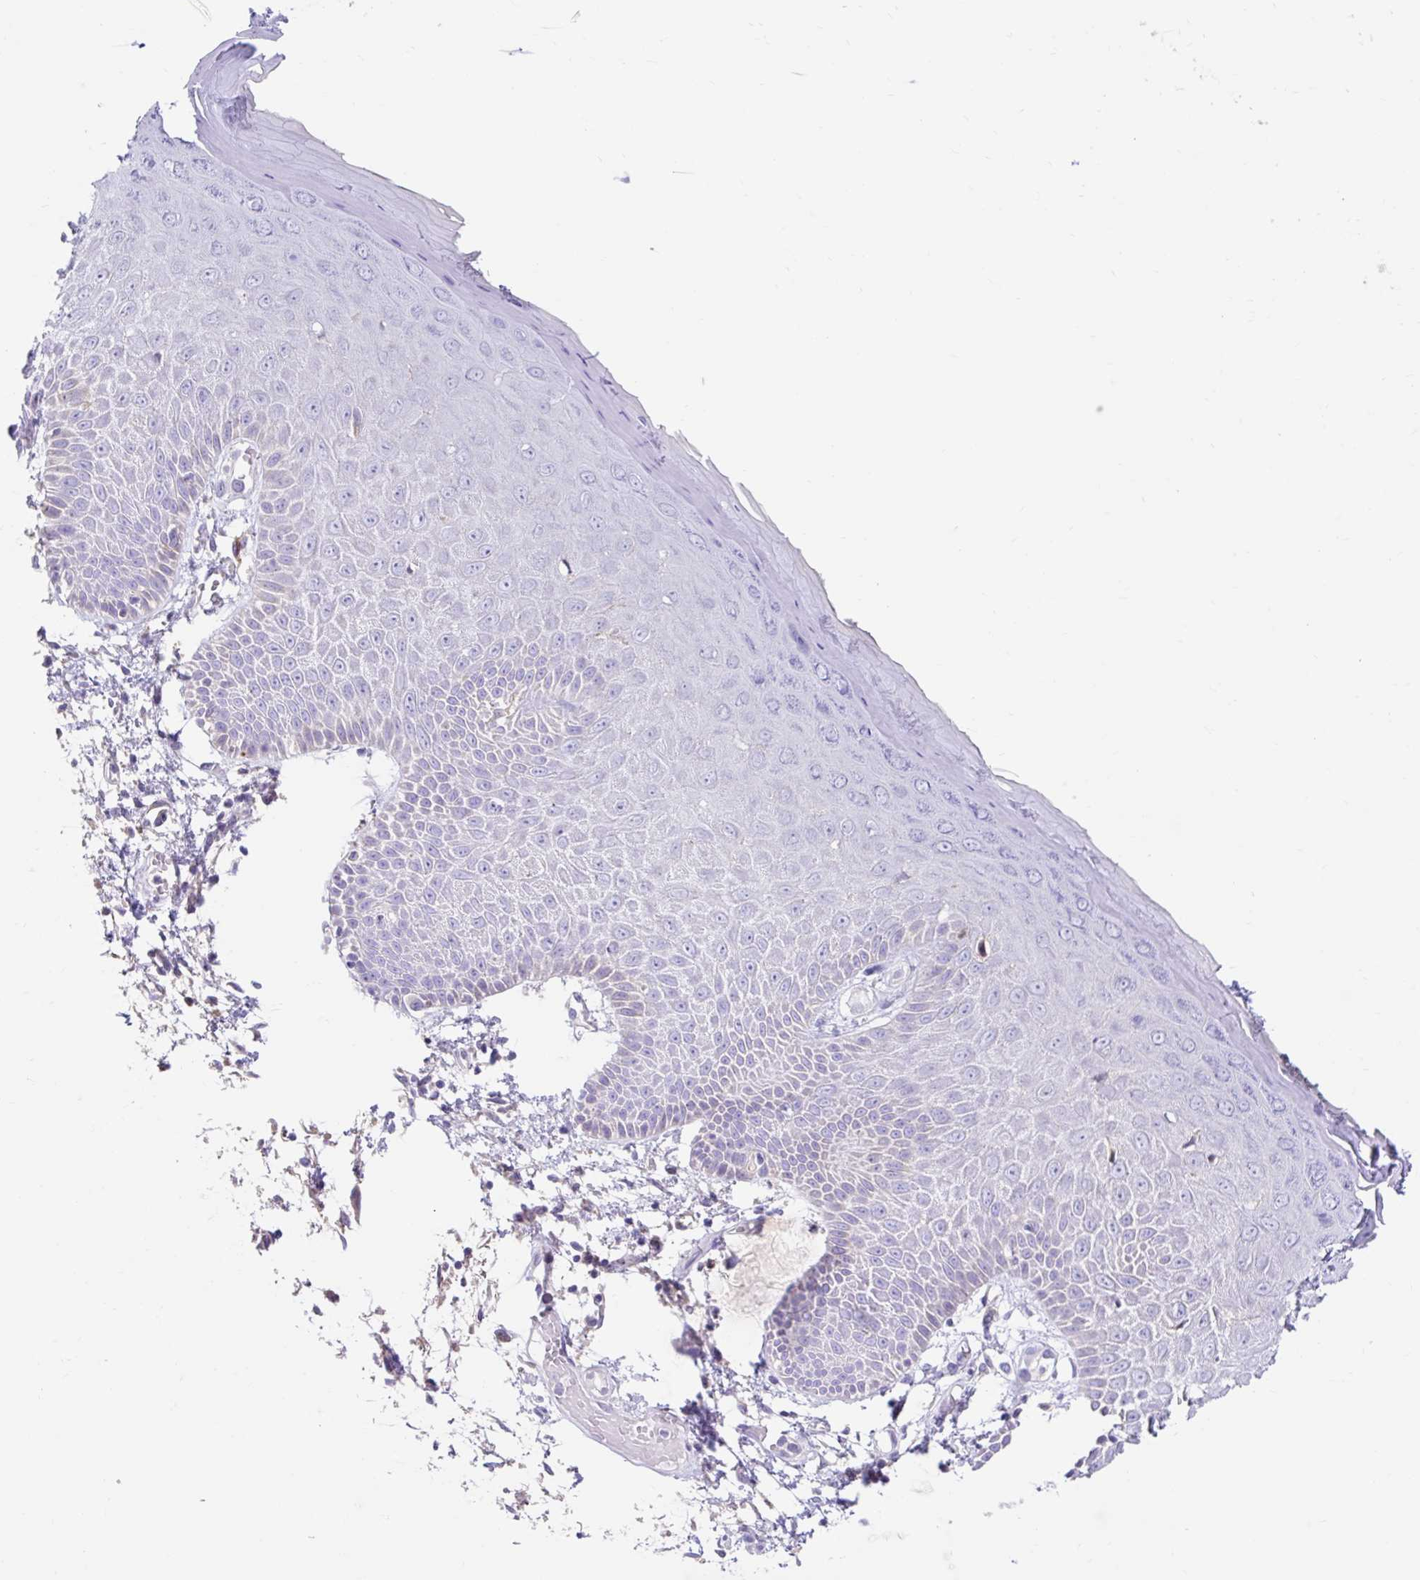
{"staining": {"intensity": "negative", "quantity": "none", "location": "none"}, "tissue": "skin", "cell_type": "Epidermal cells", "image_type": "normal", "snomed": [{"axis": "morphology", "description": "Normal tissue, NOS"}, {"axis": "topography", "description": "Anal"}, {"axis": "topography", "description": "Peripheral nerve tissue"}], "caption": "Immunohistochemistry histopathology image of unremarkable skin: skin stained with DAB demonstrates no significant protein positivity in epidermal cells. The staining was performed using DAB (3,3'-diaminobenzidine) to visualize the protein expression in brown, while the nuclei were stained in blue with hematoxylin (Magnification: 20x).", "gene": "ZNF33A", "patient": {"sex": "male", "age": 78}}